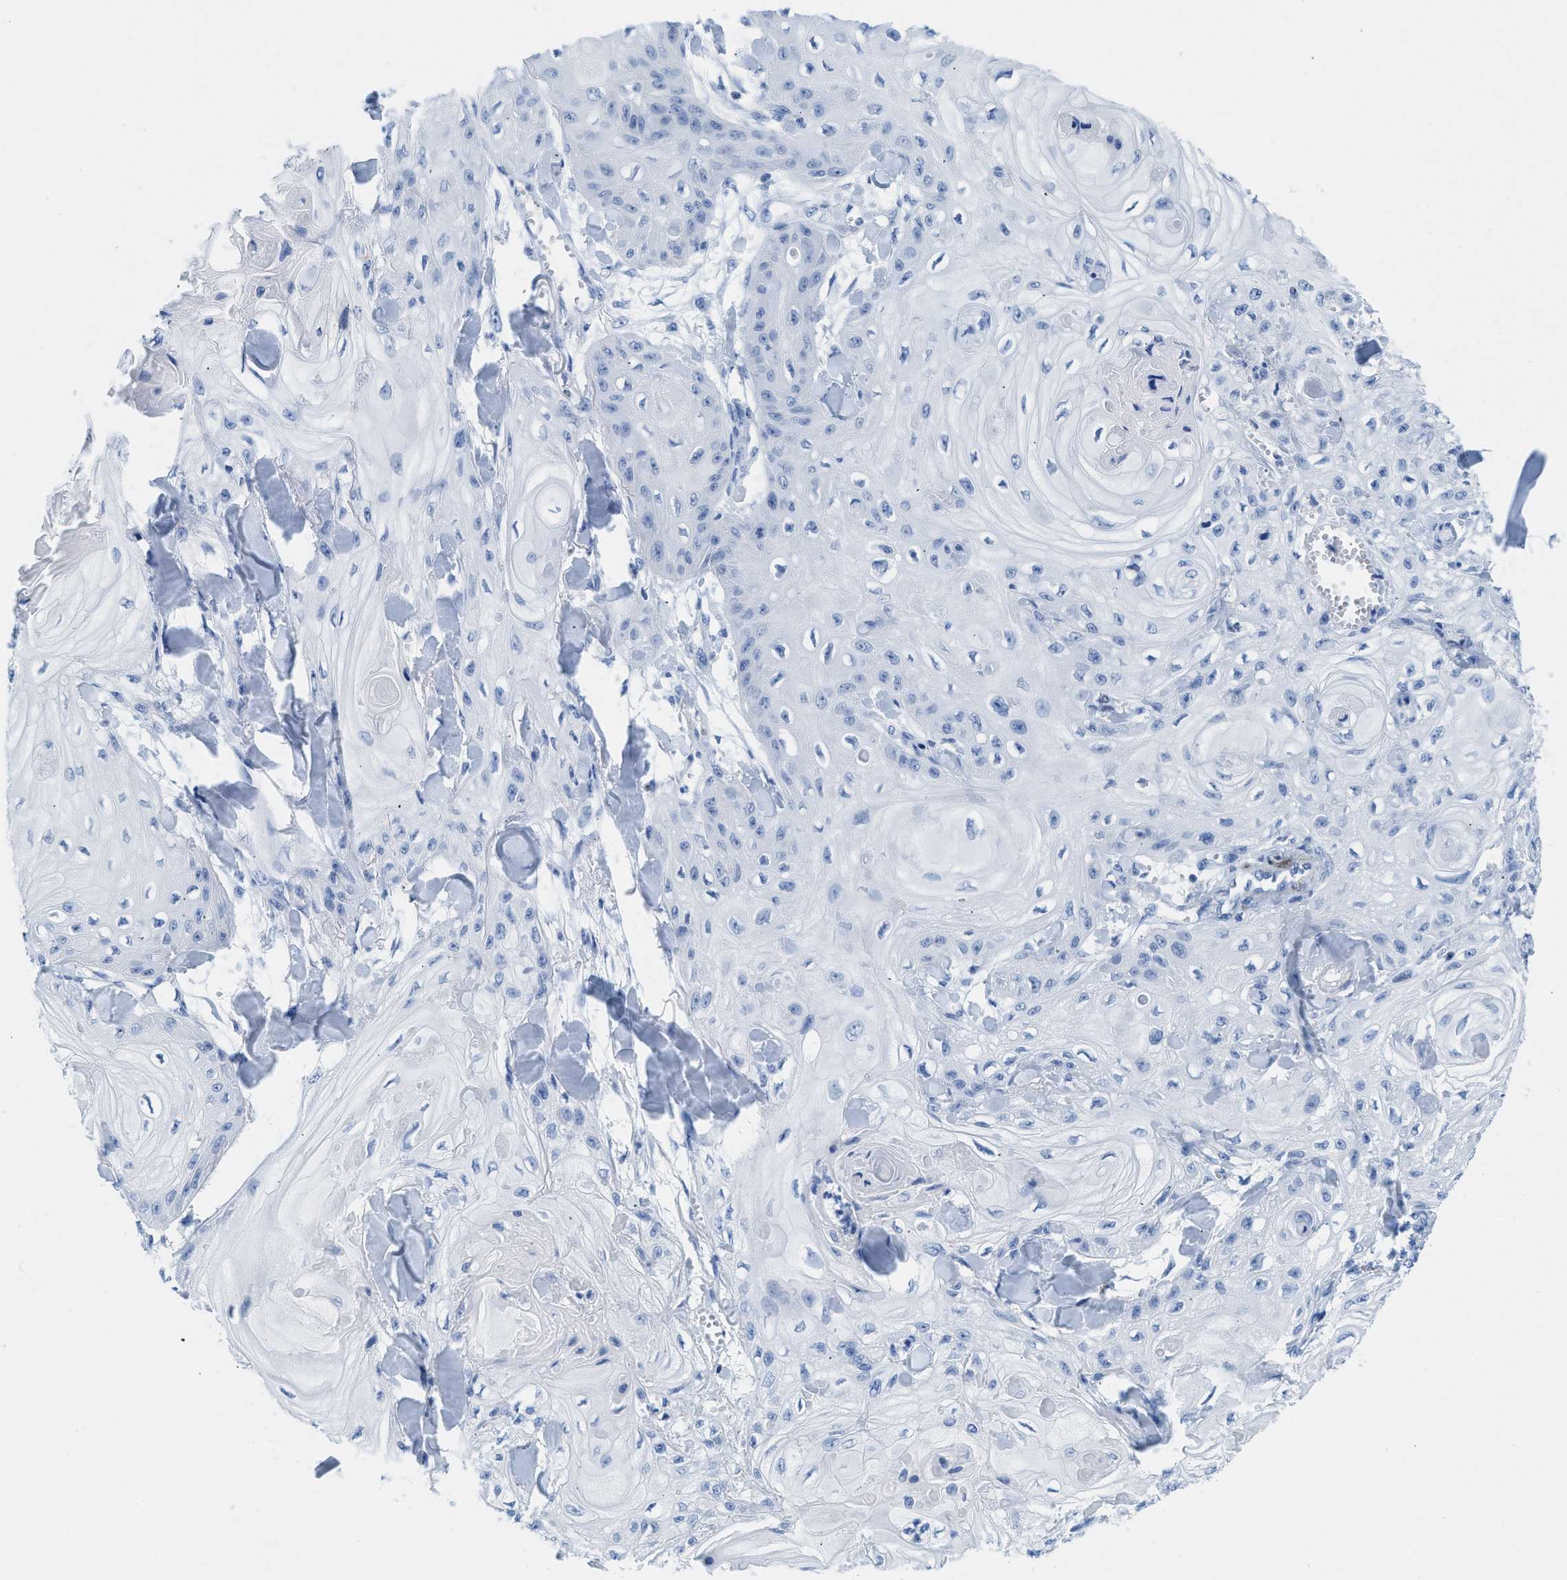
{"staining": {"intensity": "negative", "quantity": "none", "location": "none"}, "tissue": "skin cancer", "cell_type": "Tumor cells", "image_type": "cancer", "snomed": [{"axis": "morphology", "description": "Squamous cell carcinoma, NOS"}, {"axis": "topography", "description": "Skin"}], "caption": "Immunohistochemistry (IHC) histopathology image of skin cancer stained for a protein (brown), which shows no positivity in tumor cells. The staining was performed using DAB to visualize the protein expression in brown, while the nuclei were stained in blue with hematoxylin (Magnification: 20x).", "gene": "NKAIN3", "patient": {"sex": "male", "age": 74}}